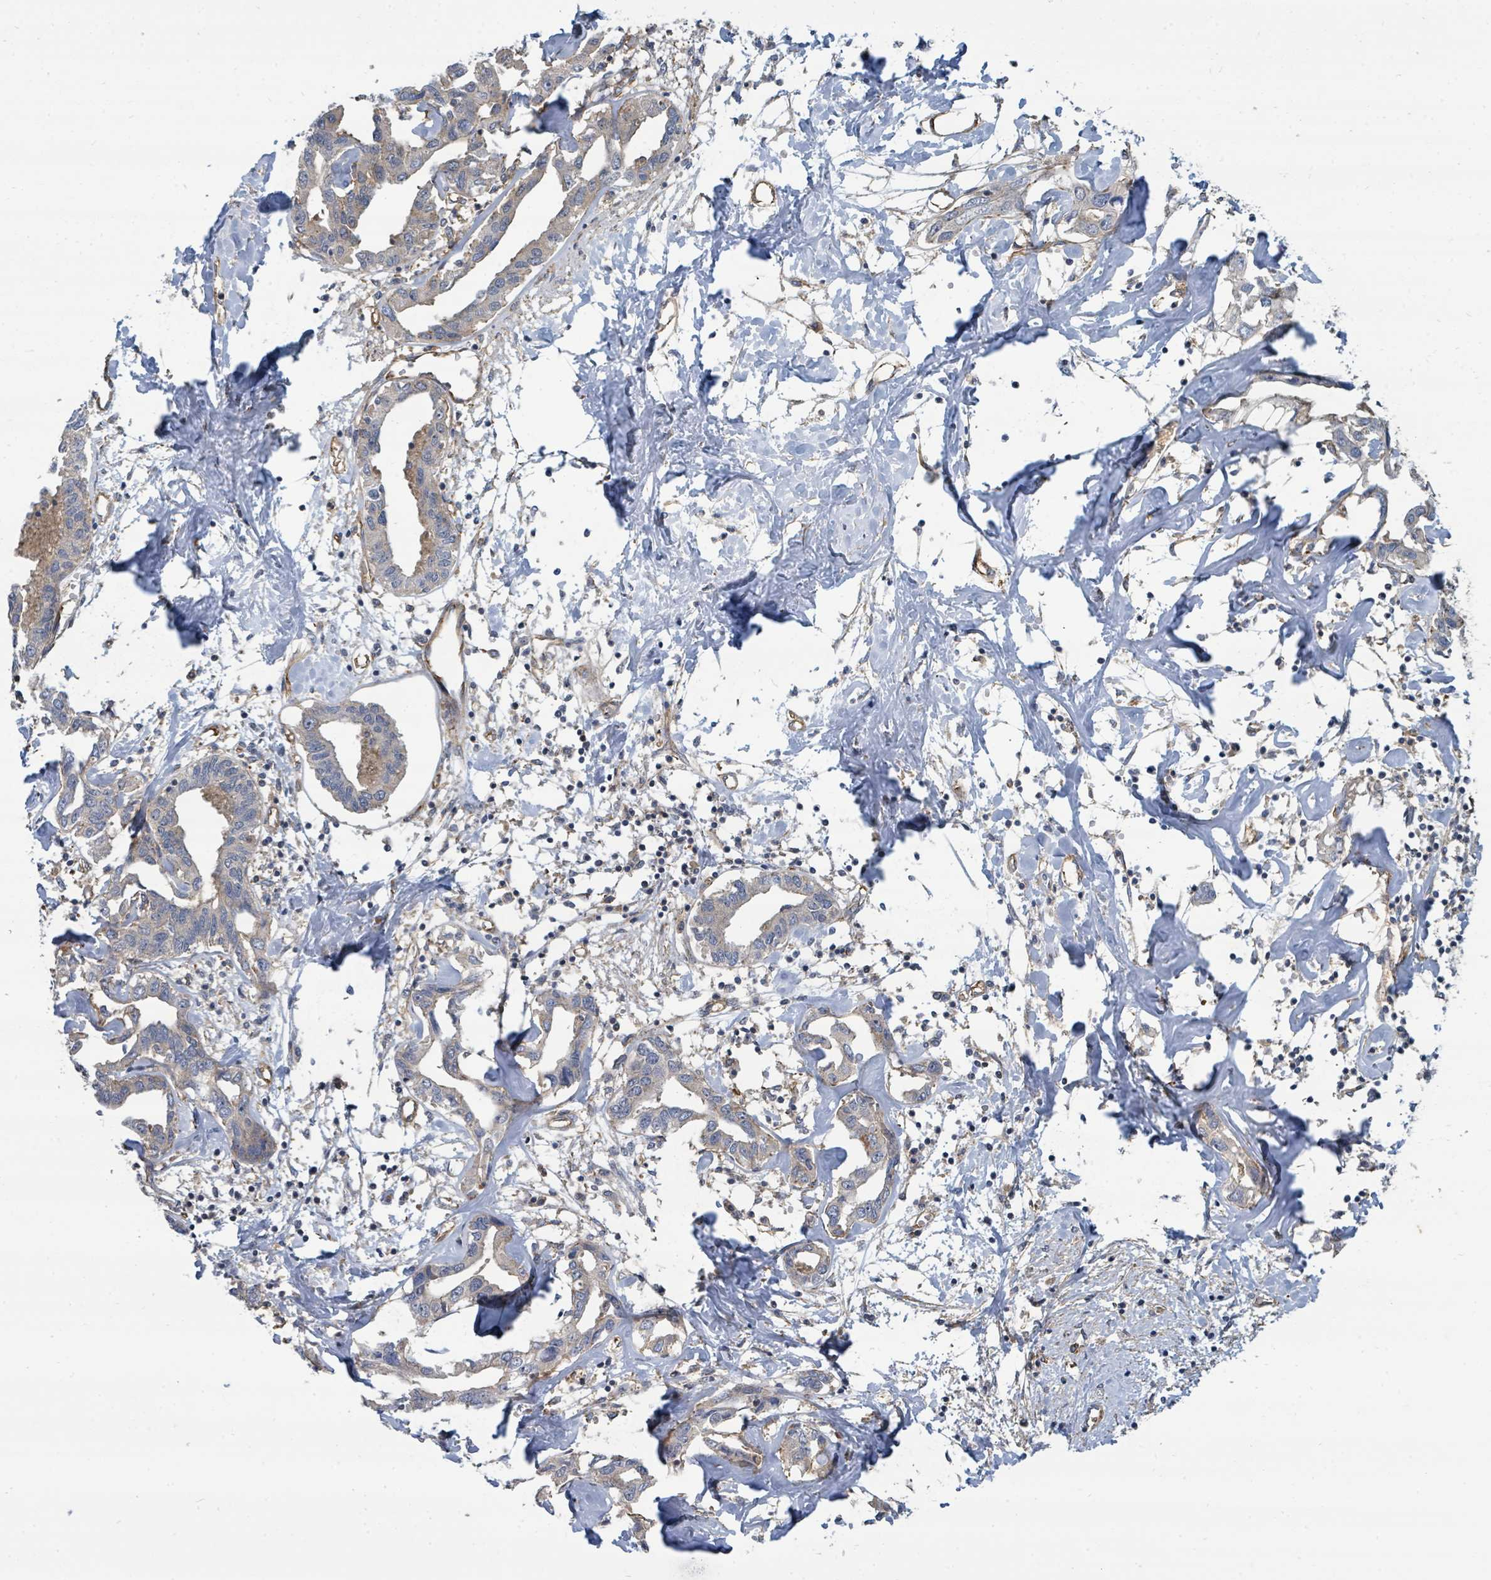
{"staining": {"intensity": "weak", "quantity": "<25%", "location": "cytoplasmic/membranous"}, "tissue": "liver cancer", "cell_type": "Tumor cells", "image_type": "cancer", "snomed": [{"axis": "morphology", "description": "Cholangiocarcinoma"}, {"axis": "topography", "description": "Liver"}], "caption": "The image shows no staining of tumor cells in liver cholangiocarcinoma. The staining was performed using DAB to visualize the protein expression in brown, while the nuclei were stained in blue with hematoxylin (Magnification: 20x).", "gene": "BOLA2B", "patient": {"sex": "male", "age": 59}}